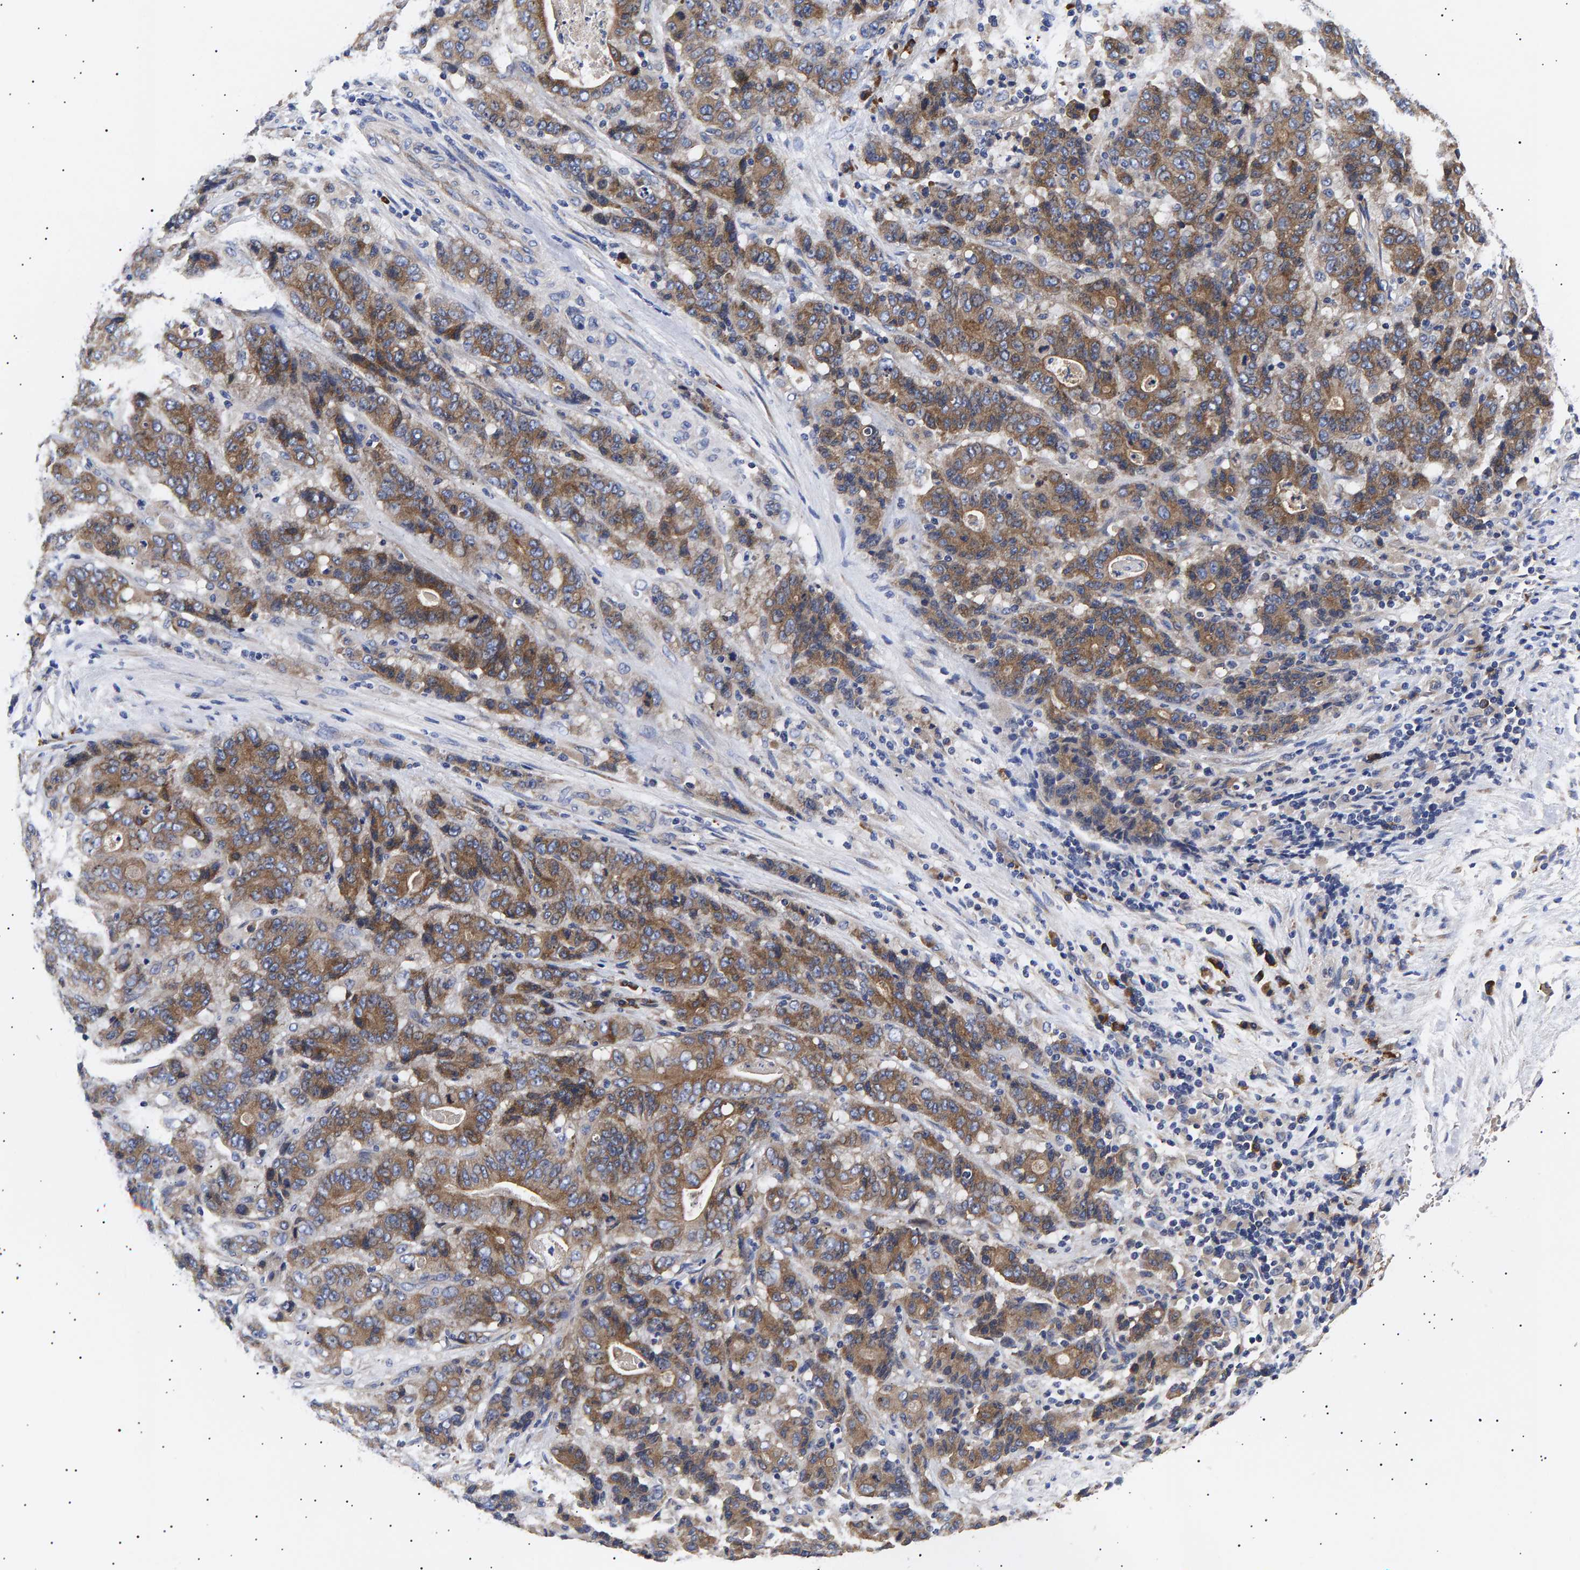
{"staining": {"intensity": "moderate", "quantity": ">75%", "location": "cytoplasmic/membranous"}, "tissue": "stomach cancer", "cell_type": "Tumor cells", "image_type": "cancer", "snomed": [{"axis": "morphology", "description": "Adenocarcinoma, NOS"}, {"axis": "topography", "description": "Stomach"}], "caption": "The immunohistochemical stain labels moderate cytoplasmic/membranous positivity in tumor cells of adenocarcinoma (stomach) tissue.", "gene": "ANKRD40", "patient": {"sex": "female", "age": 73}}